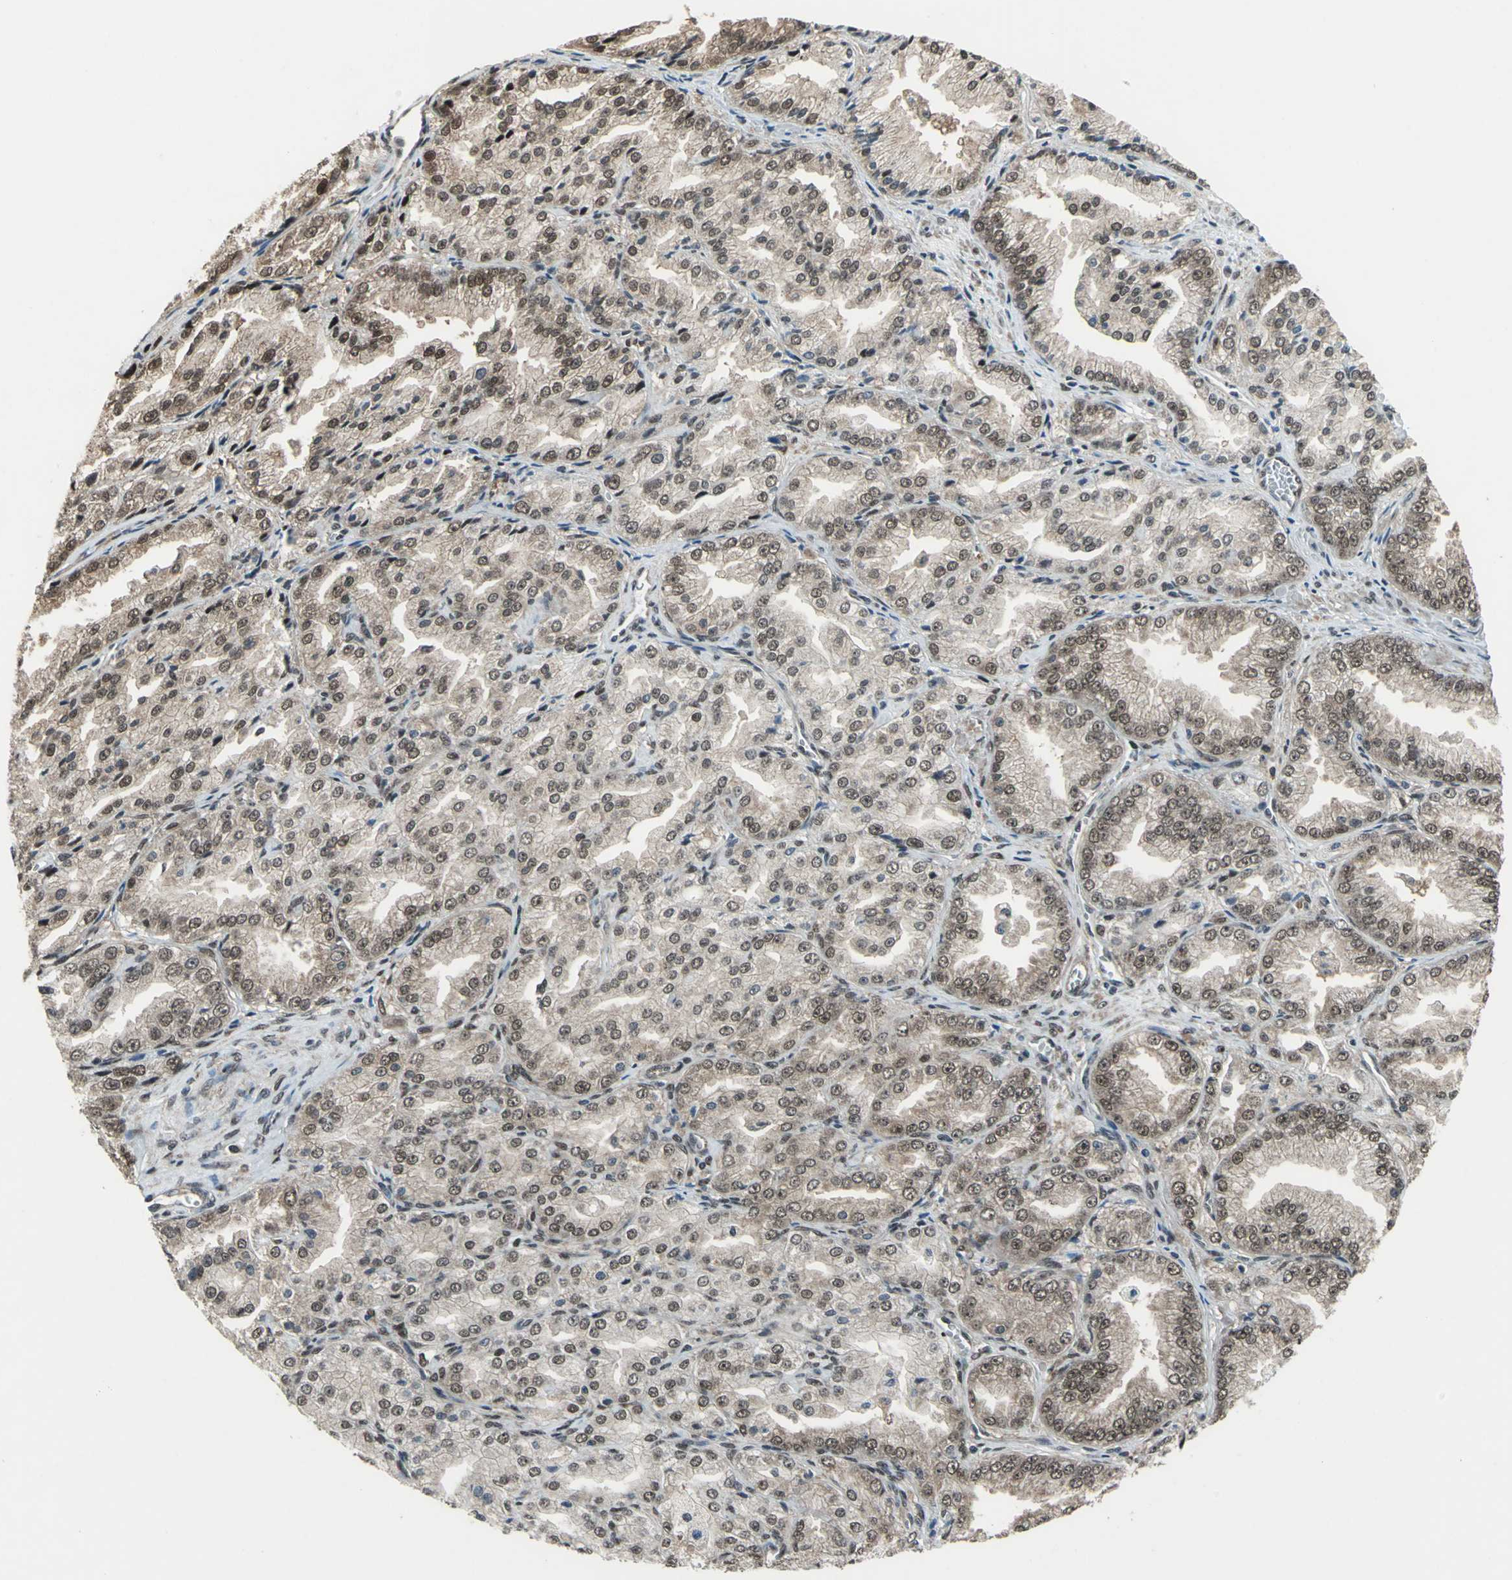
{"staining": {"intensity": "moderate", "quantity": ">75%", "location": "cytoplasmic/membranous,nuclear"}, "tissue": "prostate cancer", "cell_type": "Tumor cells", "image_type": "cancer", "snomed": [{"axis": "morphology", "description": "Adenocarcinoma, High grade"}, {"axis": "topography", "description": "Prostate"}], "caption": "Protein expression by immunohistochemistry (IHC) exhibits moderate cytoplasmic/membranous and nuclear staining in about >75% of tumor cells in prostate cancer.", "gene": "COPS5", "patient": {"sex": "male", "age": 61}}